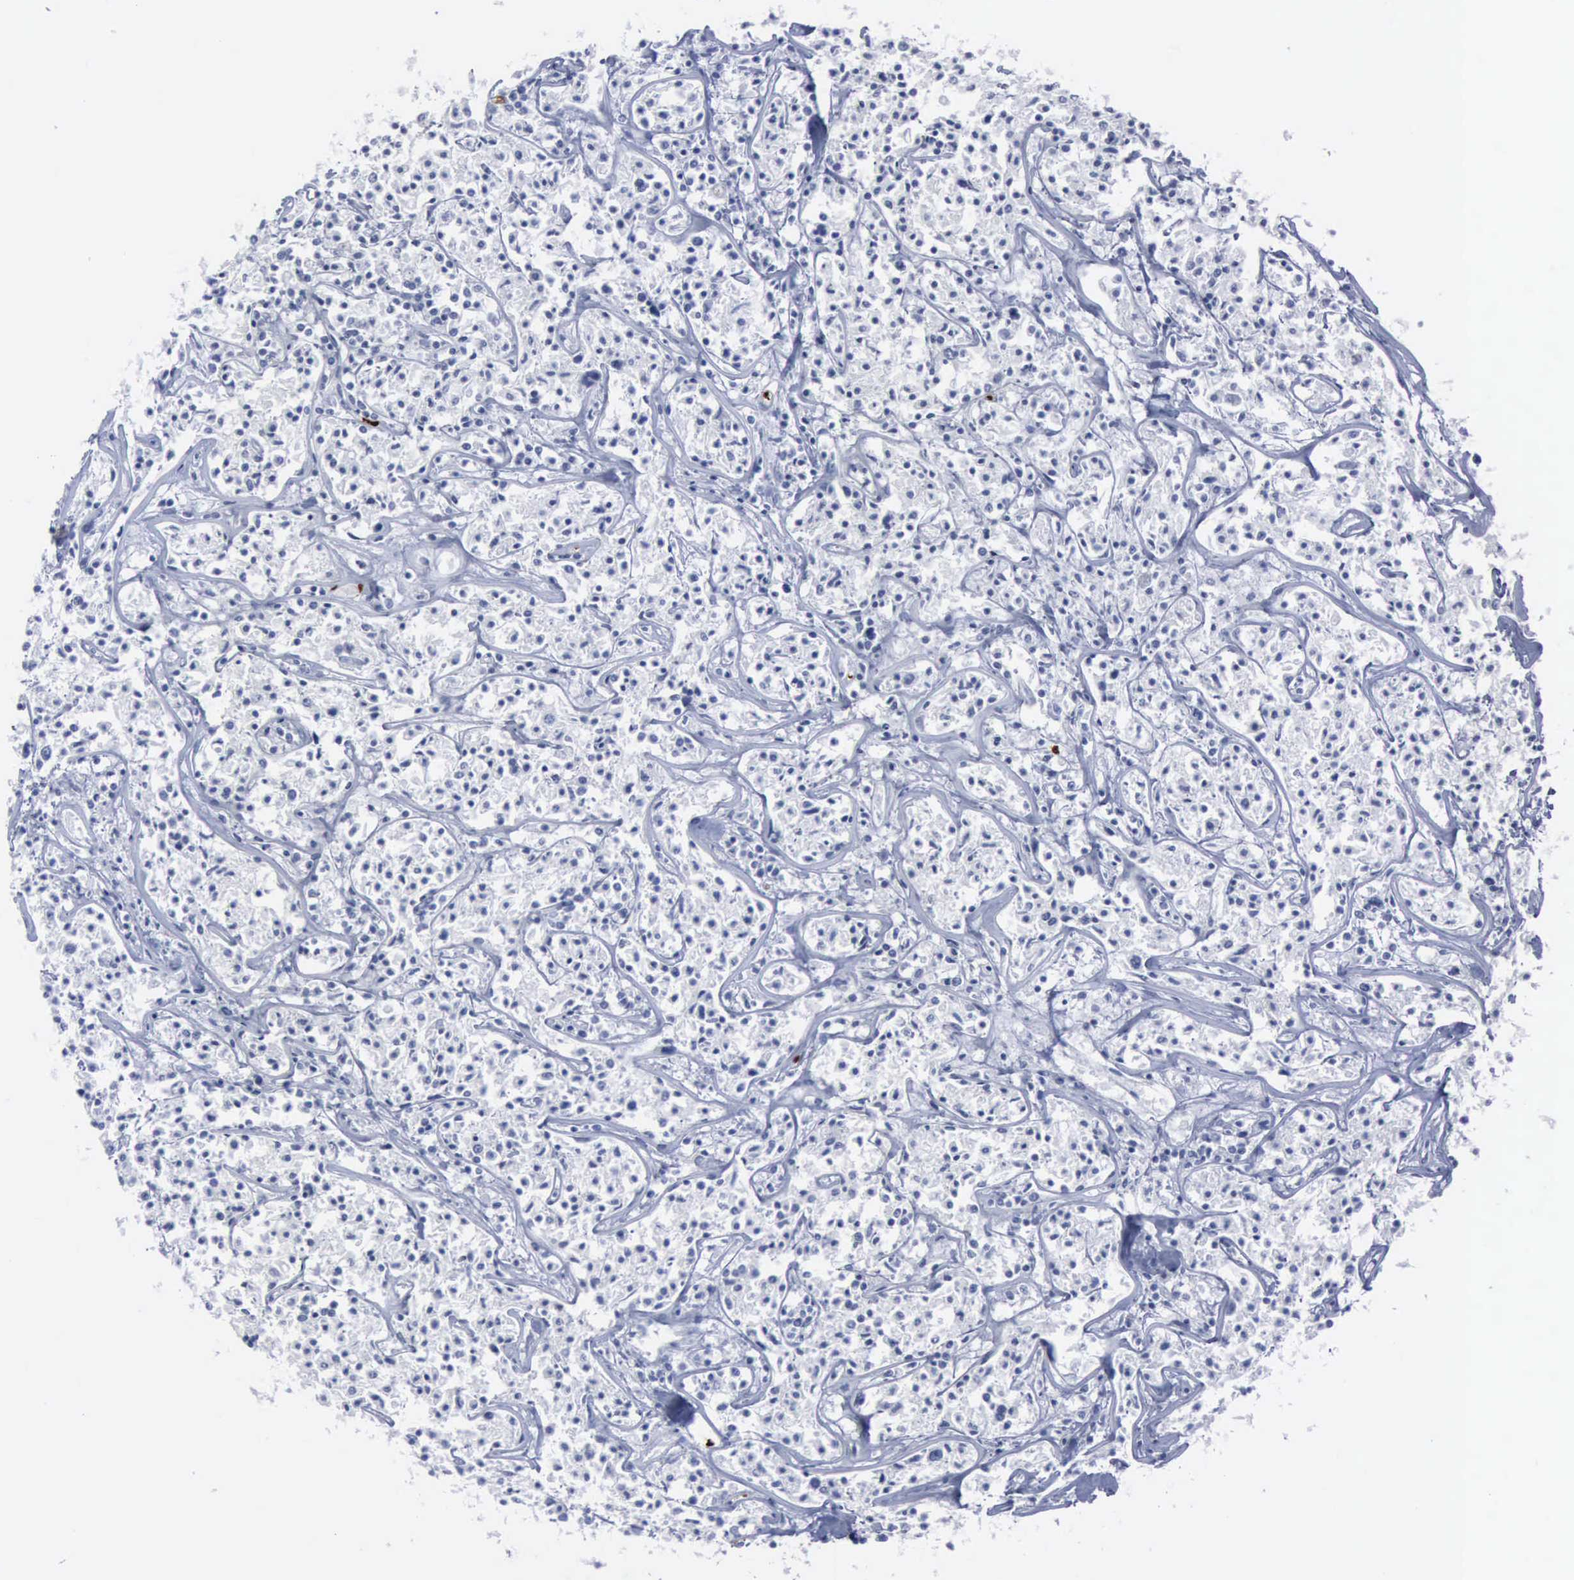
{"staining": {"intensity": "negative", "quantity": "none", "location": "none"}, "tissue": "lymphoma", "cell_type": "Tumor cells", "image_type": "cancer", "snomed": [{"axis": "morphology", "description": "Malignant lymphoma, non-Hodgkin's type, Low grade"}, {"axis": "topography", "description": "Small intestine"}], "caption": "The image exhibits no significant positivity in tumor cells of malignant lymphoma, non-Hodgkin's type (low-grade).", "gene": "TGFB1", "patient": {"sex": "female", "age": 59}}